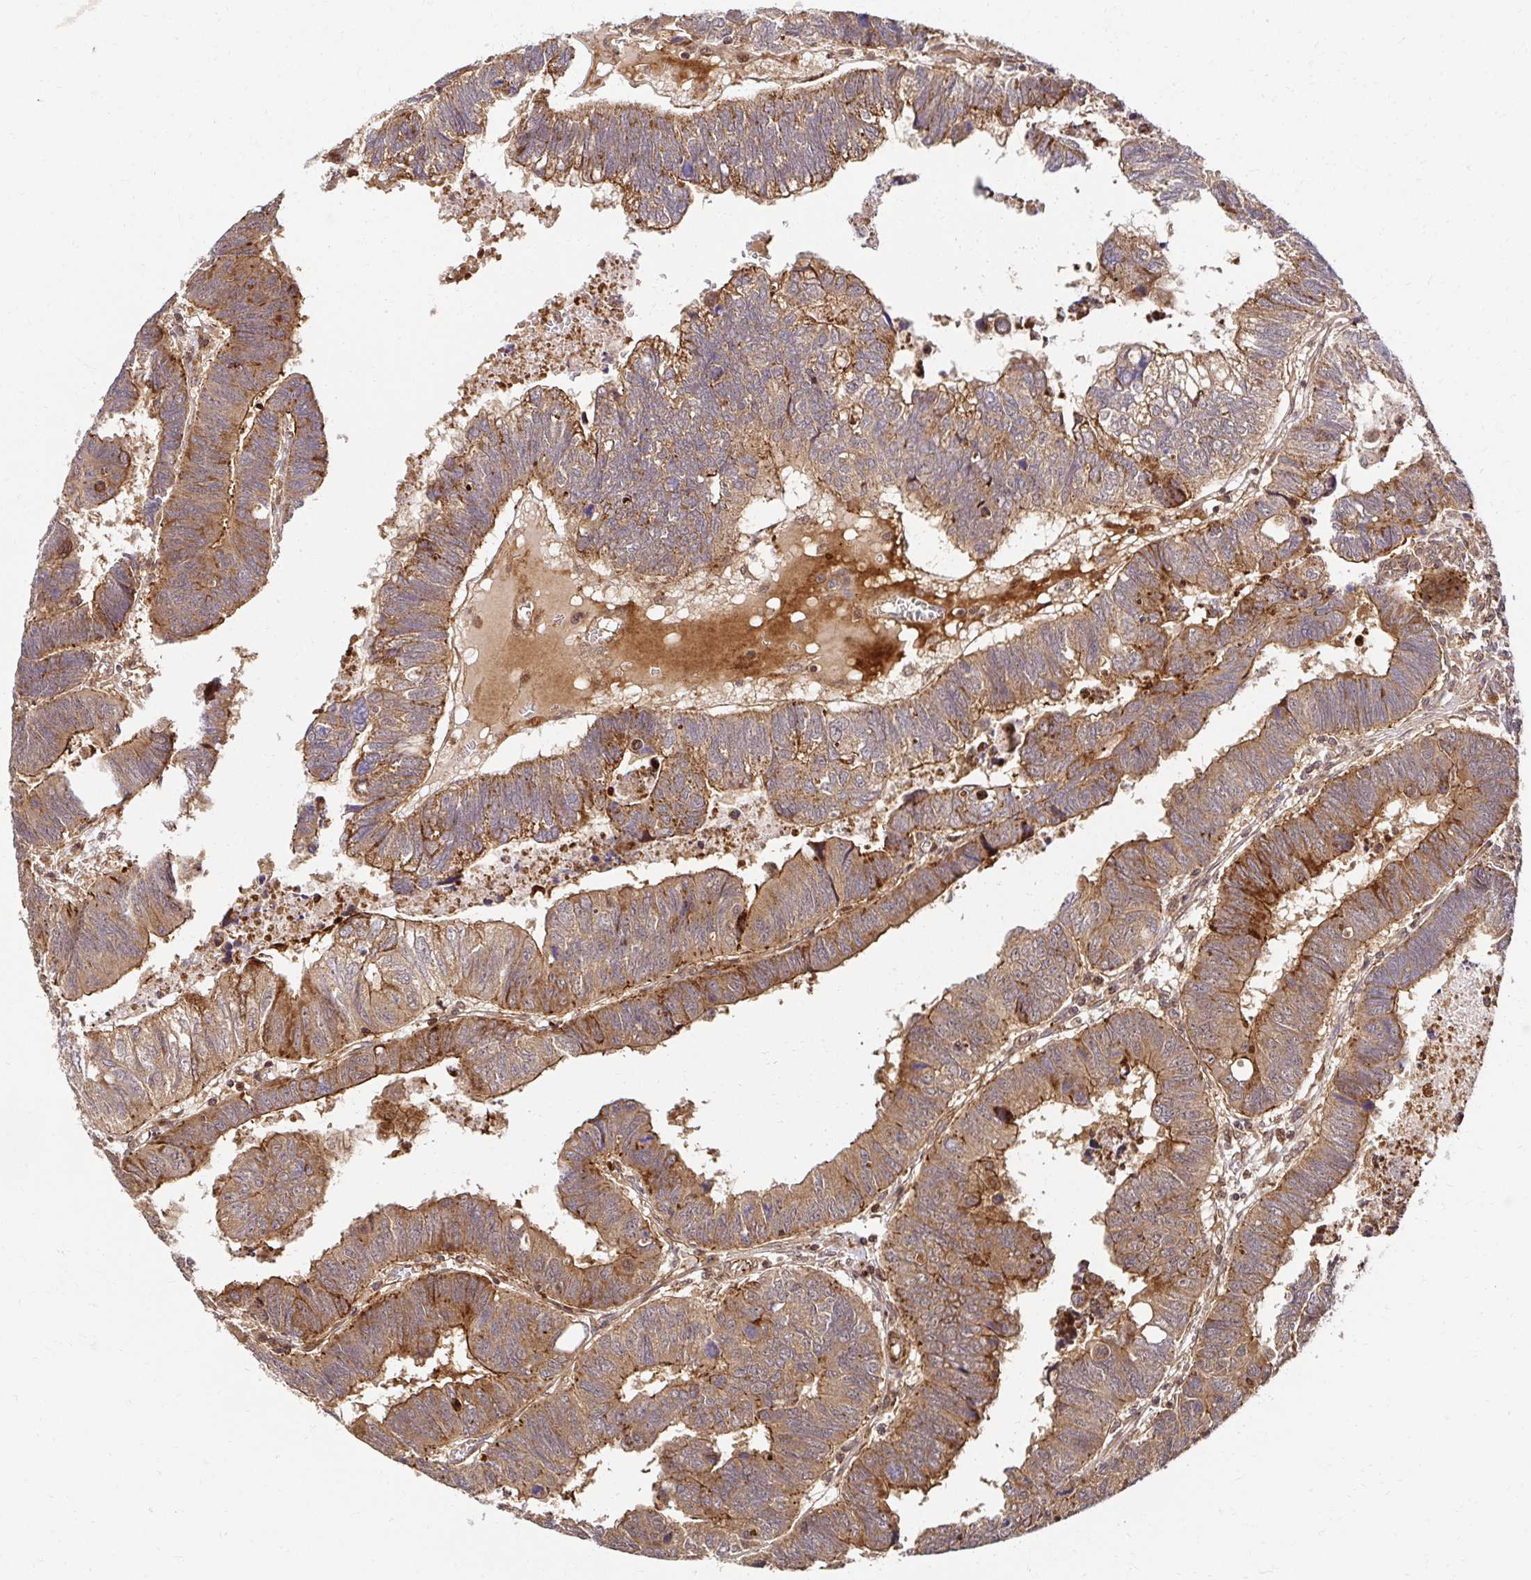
{"staining": {"intensity": "moderate", "quantity": ">75%", "location": "cytoplasmic/membranous"}, "tissue": "colorectal cancer", "cell_type": "Tumor cells", "image_type": "cancer", "snomed": [{"axis": "morphology", "description": "Adenocarcinoma, NOS"}, {"axis": "topography", "description": "Colon"}], "caption": "DAB (3,3'-diaminobenzidine) immunohistochemical staining of colorectal cancer shows moderate cytoplasmic/membranous protein expression in approximately >75% of tumor cells. (DAB IHC, brown staining for protein, blue staining for nuclei).", "gene": "PSMA4", "patient": {"sex": "male", "age": 62}}